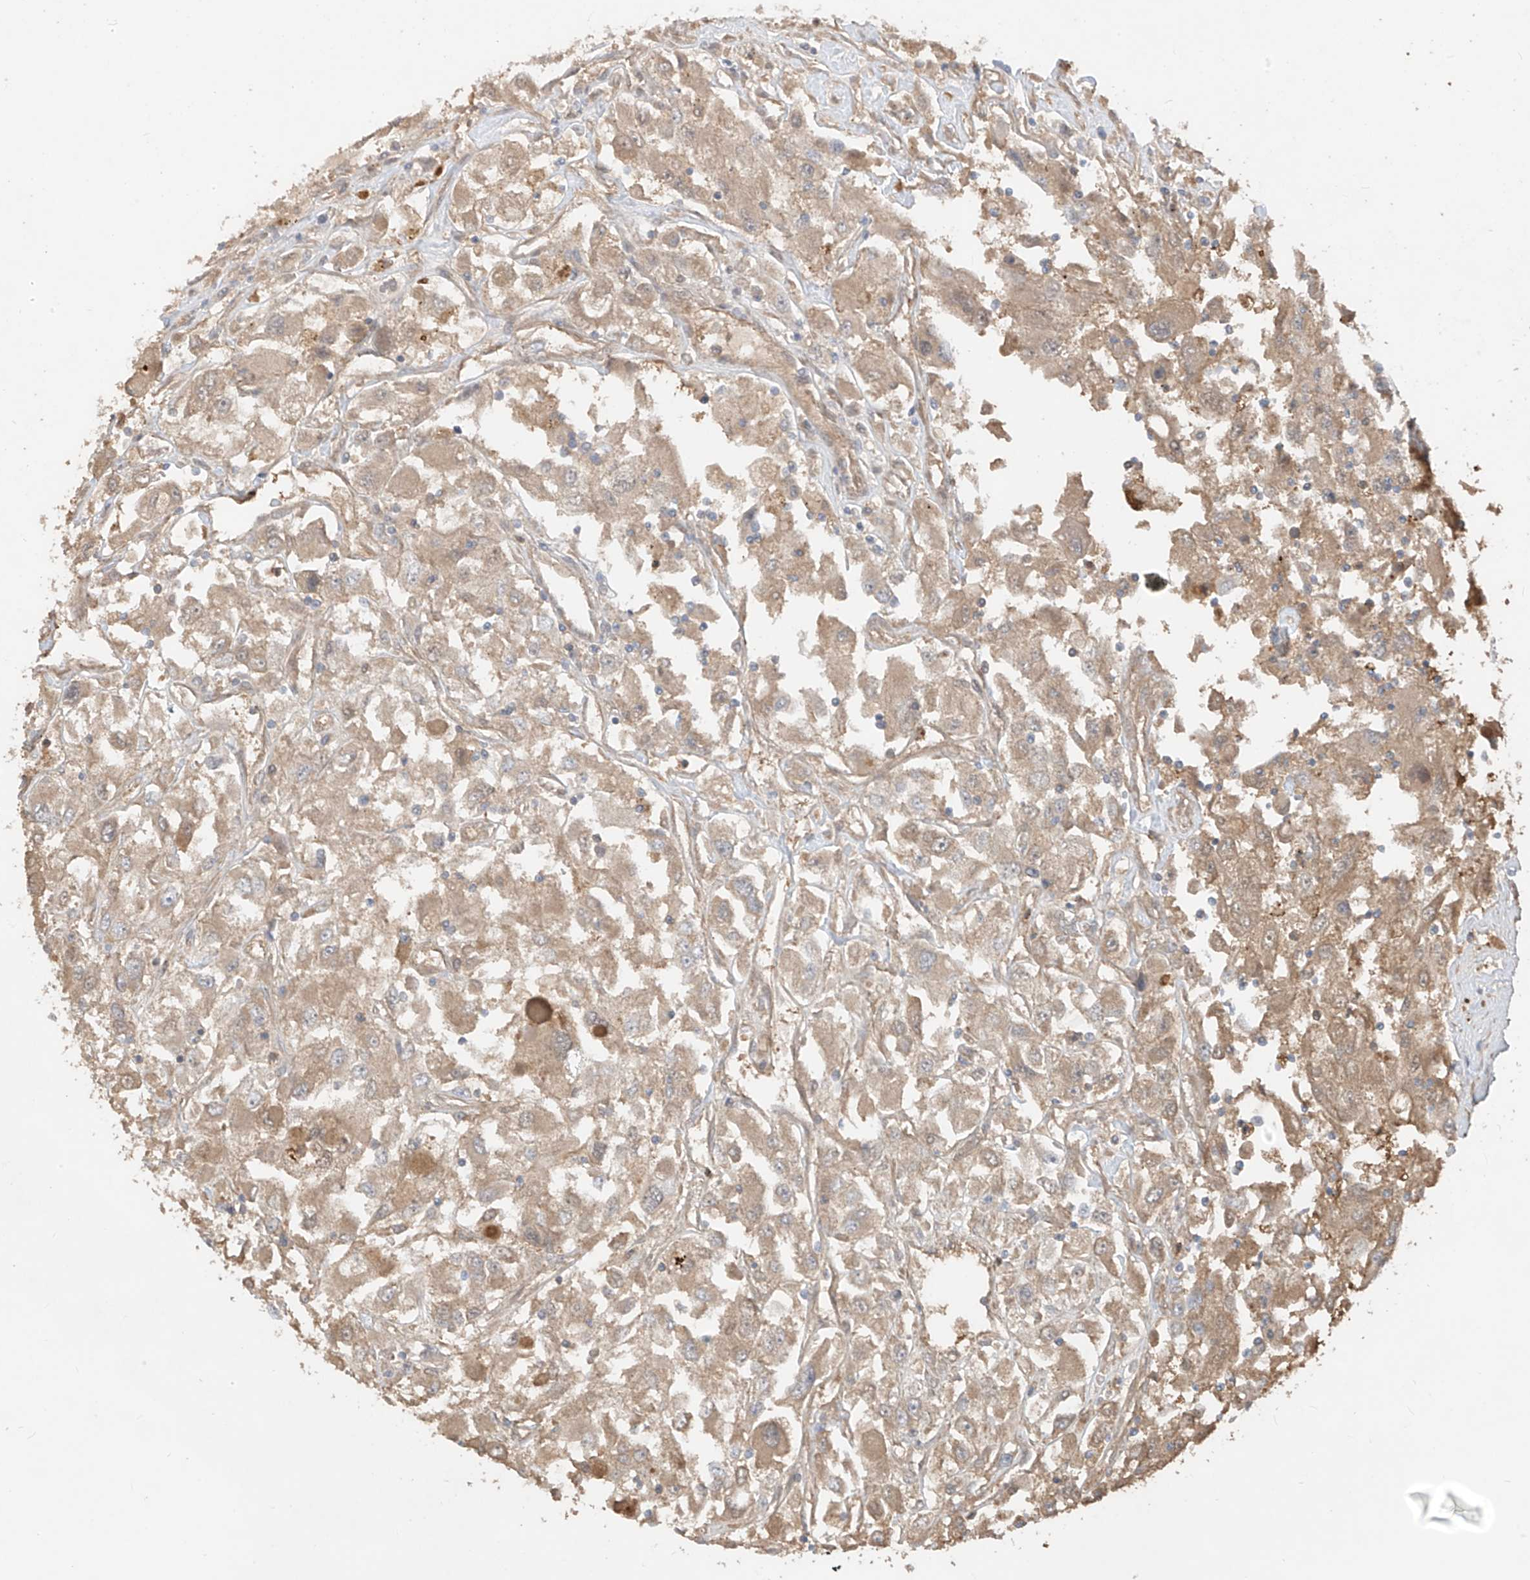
{"staining": {"intensity": "weak", "quantity": "25%-75%", "location": "cytoplasmic/membranous"}, "tissue": "renal cancer", "cell_type": "Tumor cells", "image_type": "cancer", "snomed": [{"axis": "morphology", "description": "Adenocarcinoma, NOS"}, {"axis": "topography", "description": "Kidney"}], "caption": "A low amount of weak cytoplasmic/membranous positivity is identified in approximately 25%-75% of tumor cells in renal cancer (adenocarcinoma) tissue. (Stains: DAB (3,3'-diaminobenzidine) in brown, nuclei in blue, Microscopy: brightfield microscopy at high magnification).", "gene": "CACNA2D4", "patient": {"sex": "female", "age": 52}}